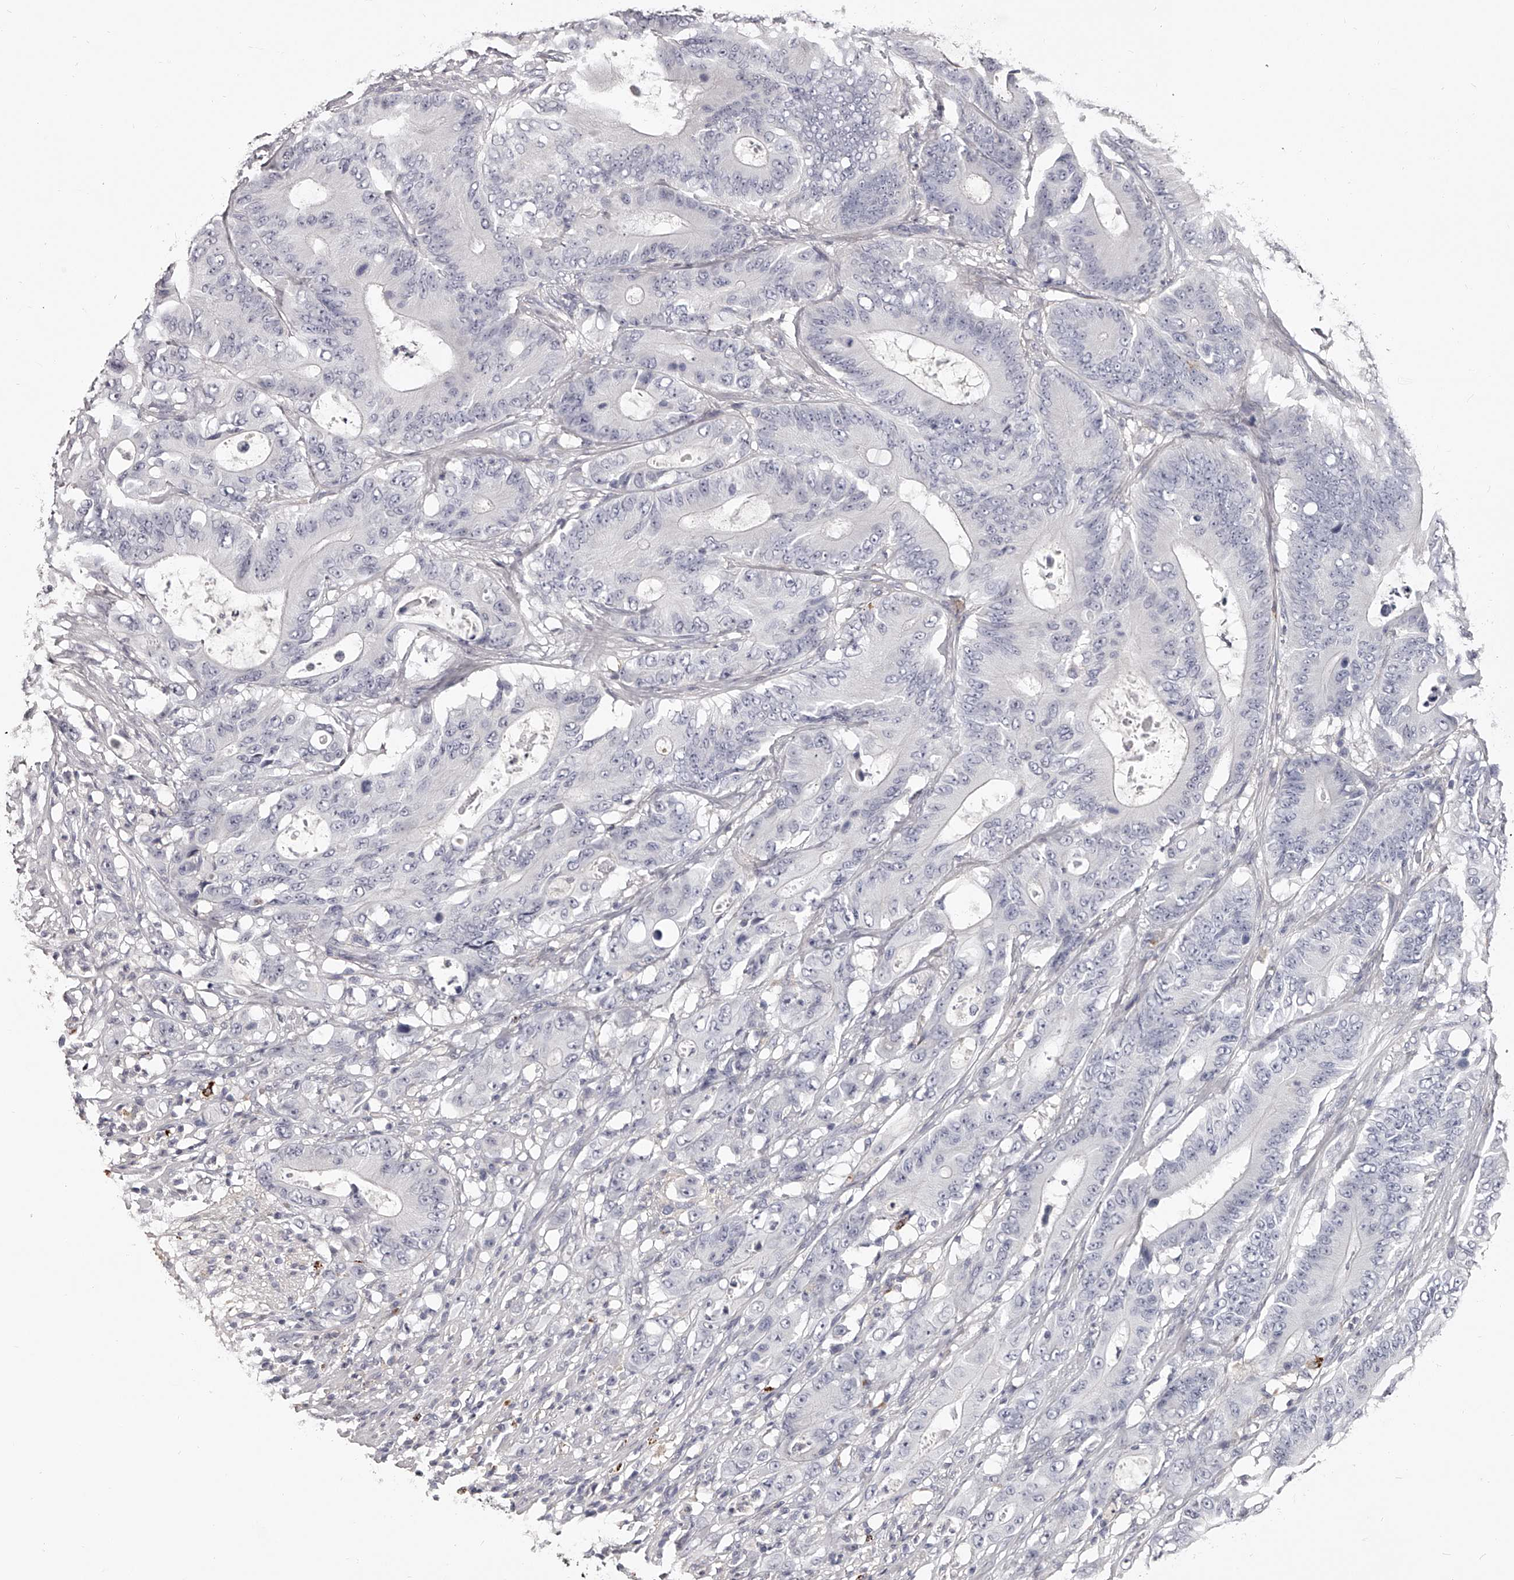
{"staining": {"intensity": "negative", "quantity": "none", "location": "none"}, "tissue": "colorectal cancer", "cell_type": "Tumor cells", "image_type": "cancer", "snomed": [{"axis": "morphology", "description": "Adenocarcinoma, NOS"}, {"axis": "topography", "description": "Colon"}], "caption": "There is no significant positivity in tumor cells of colorectal cancer (adenocarcinoma).", "gene": "PACSIN1", "patient": {"sex": "male", "age": 83}}